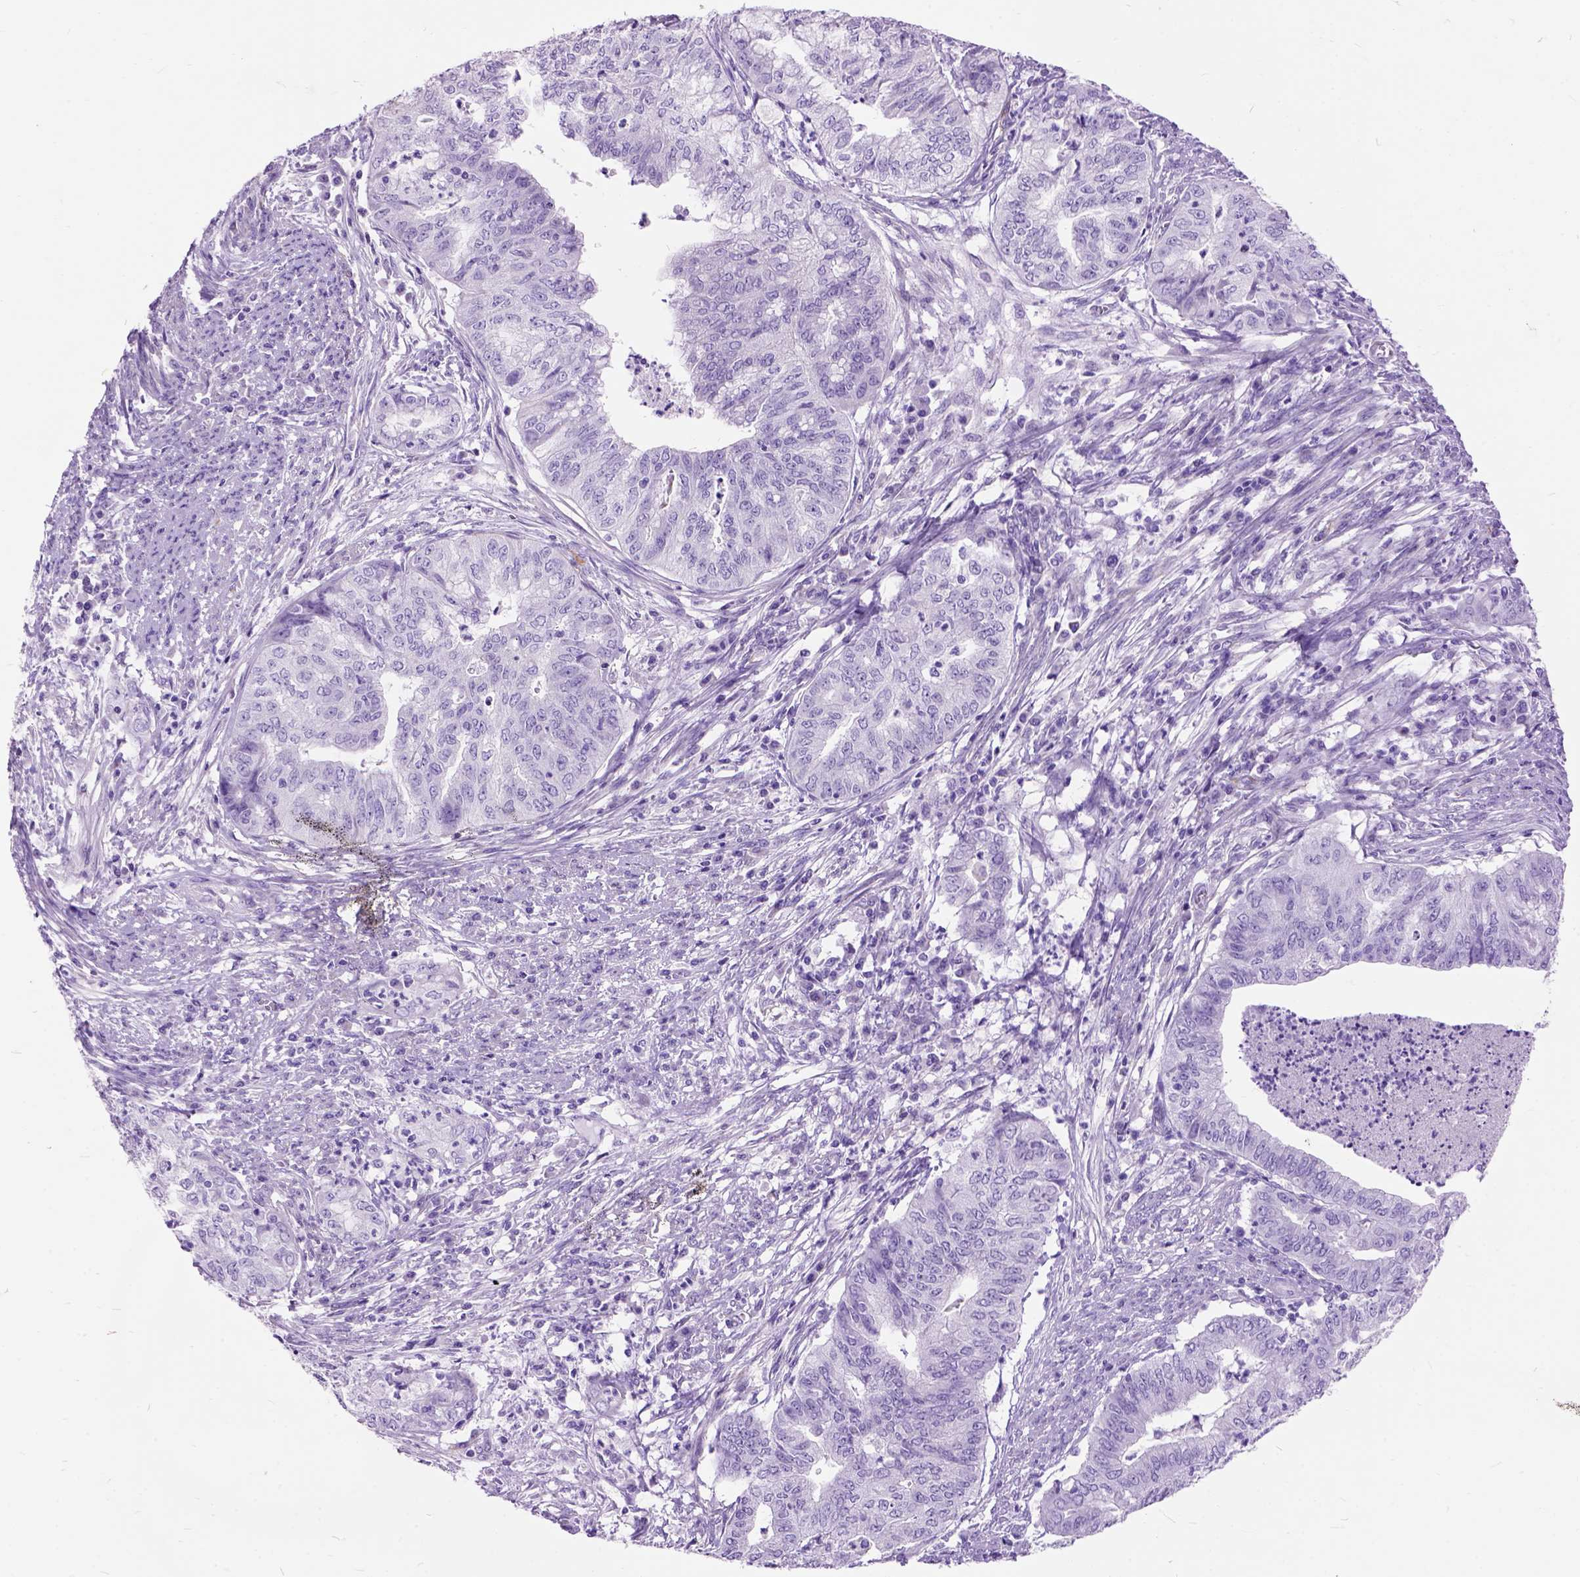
{"staining": {"intensity": "negative", "quantity": "none", "location": "none"}, "tissue": "endometrial cancer", "cell_type": "Tumor cells", "image_type": "cancer", "snomed": [{"axis": "morphology", "description": "Adenocarcinoma, NOS"}, {"axis": "topography", "description": "Endometrium"}], "caption": "IHC micrograph of neoplastic tissue: human endometrial cancer stained with DAB displays no significant protein staining in tumor cells.", "gene": "MAPT", "patient": {"sex": "female", "age": 79}}